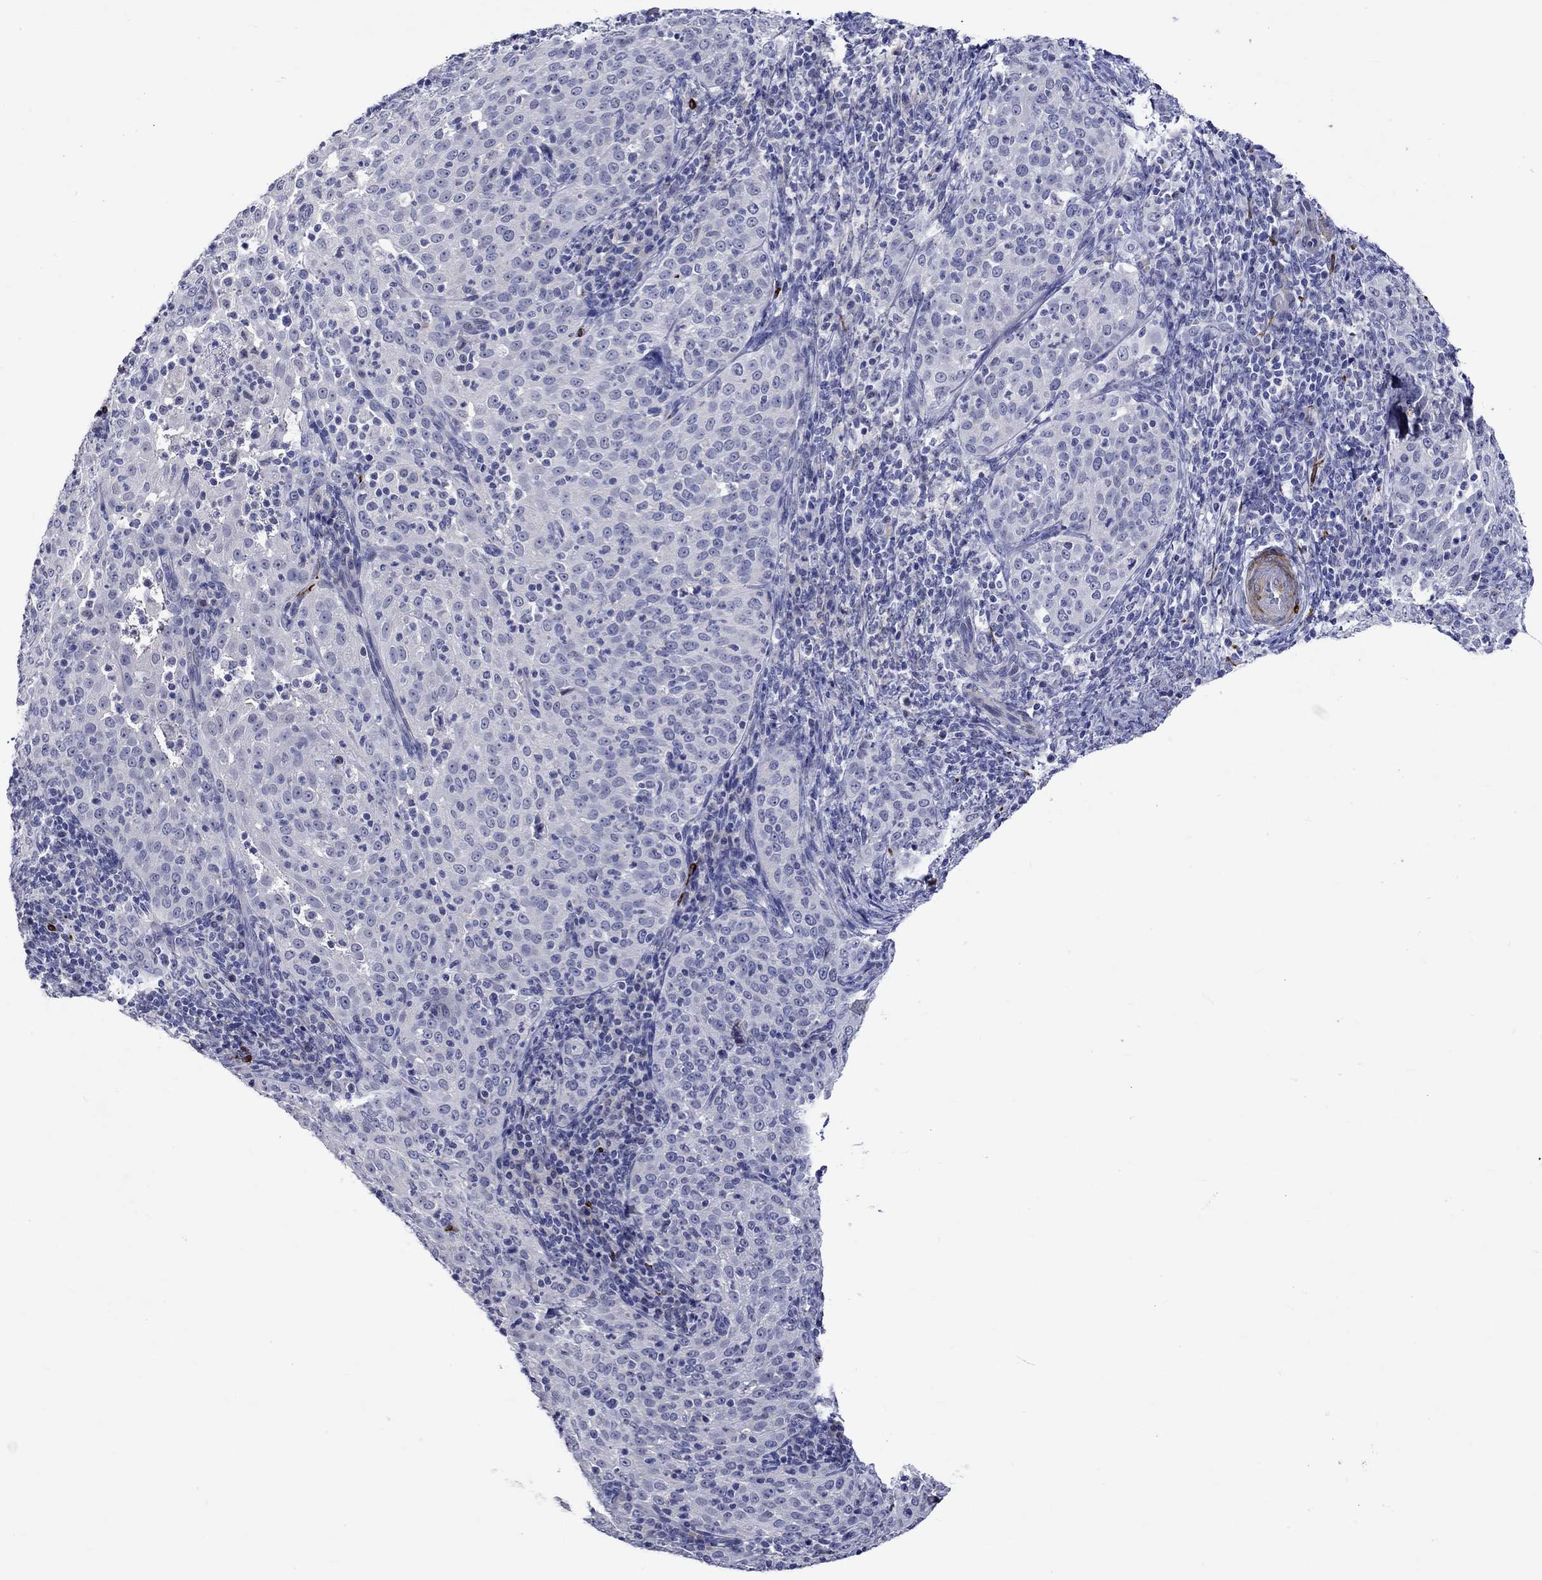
{"staining": {"intensity": "negative", "quantity": "none", "location": "none"}, "tissue": "cervical cancer", "cell_type": "Tumor cells", "image_type": "cancer", "snomed": [{"axis": "morphology", "description": "Squamous cell carcinoma, NOS"}, {"axis": "topography", "description": "Cervix"}], "caption": "This is an immunohistochemistry image of cervical squamous cell carcinoma. There is no expression in tumor cells.", "gene": "CRYAB", "patient": {"sex": "female", "age": 51}}